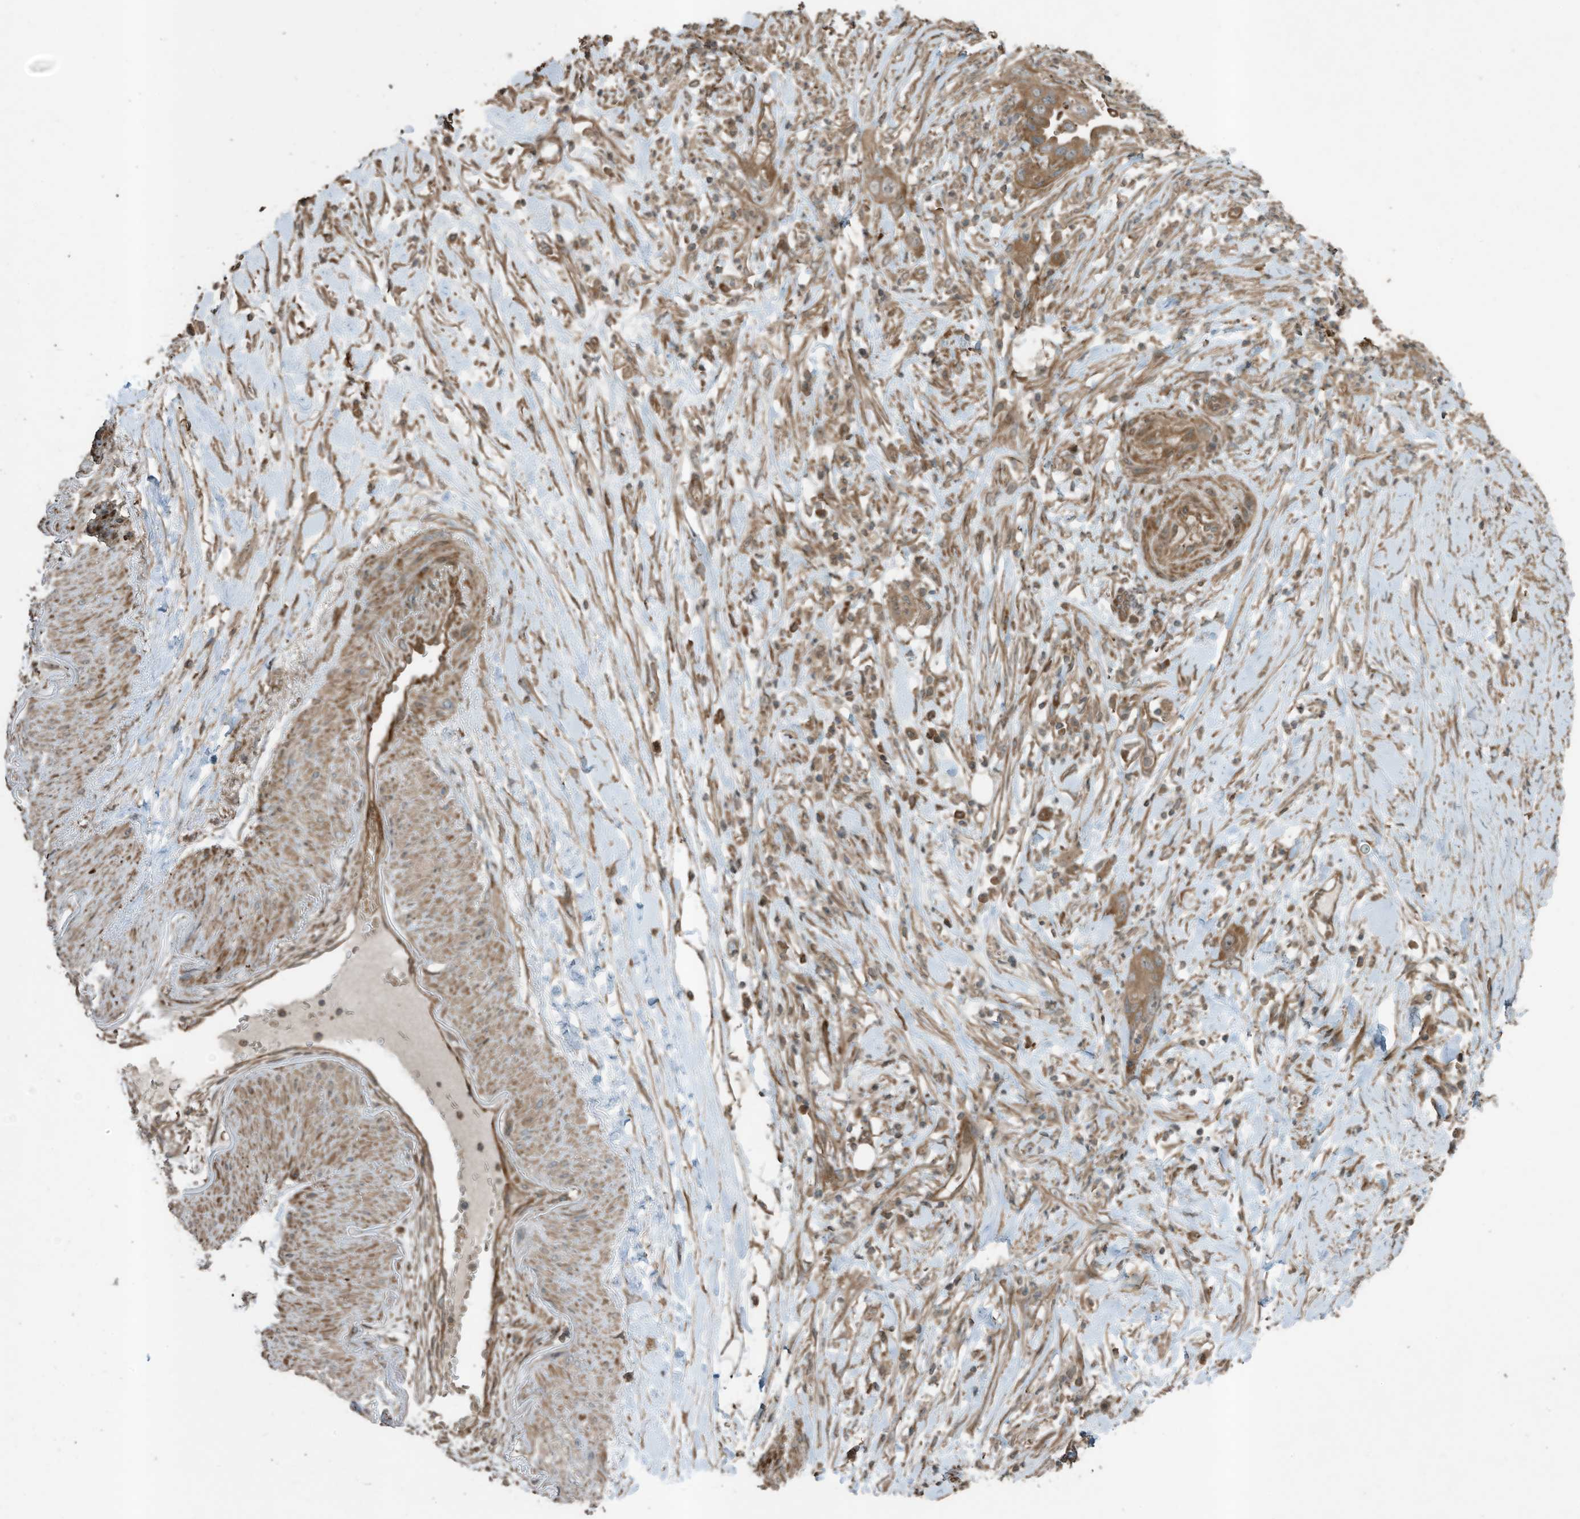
{"staining": {"intensity": "moderate", "quantity": ">75%", "location": "cytoplasmic/membranous"}, "tissue": "pancreatic cancer", "cell_type": "Tumor cells", "image_type": "cancer", "snomed": [{"axis": "morphology", "description": "Adenocarcinoma, NOS"}, {"axis": "topography", "description": "Pancreas"}], "caption": "A histopathology image showing moderate cytoplasmic/membranous expression in about >75% of tumor cells in pancreatic cancer, as visualized by brown immunohistochemical staining.", "gene": "ZNF653", "patient": {"sex": "female", "age": 71}}